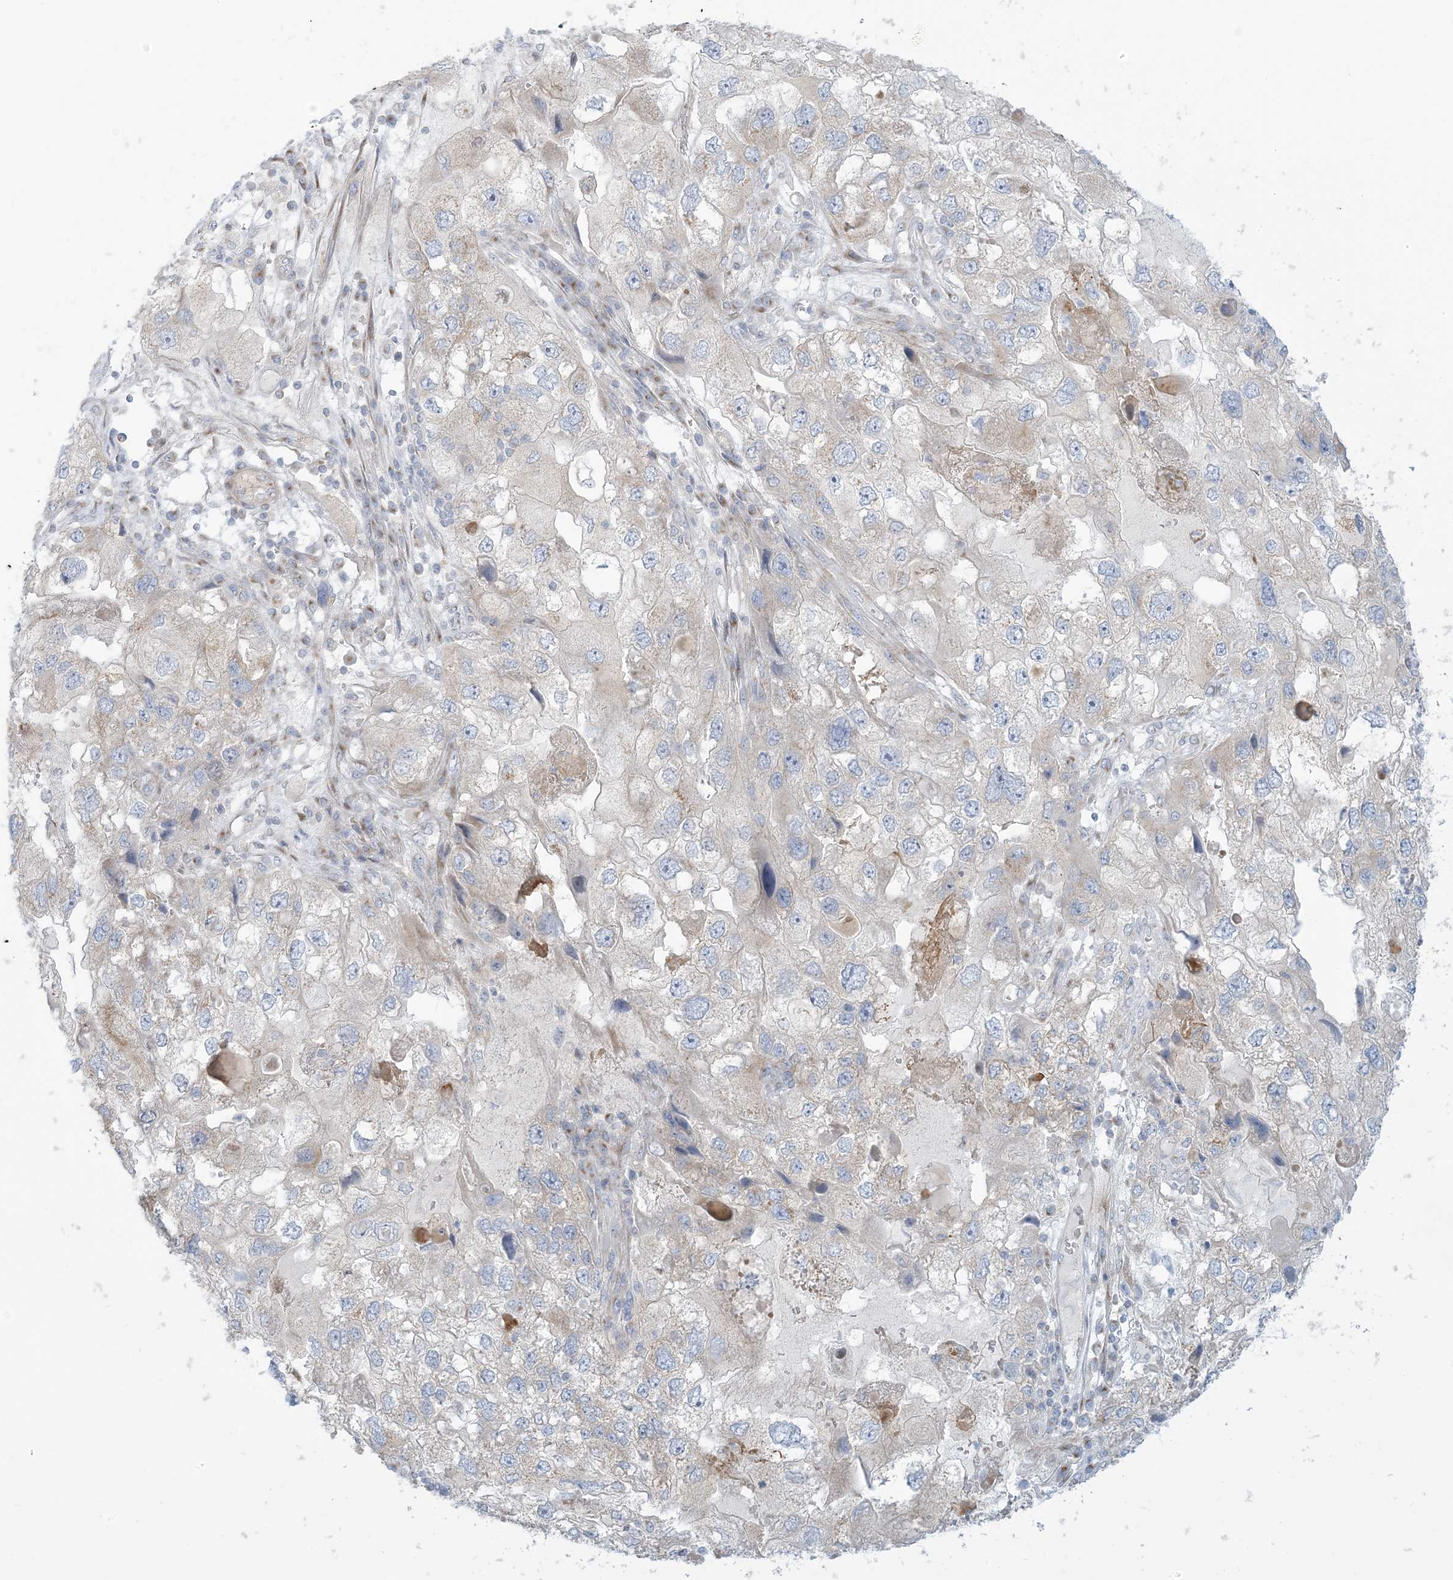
{"staining": {"intensity": "moderate", "quantity": "<25%", "location": "cytoplasmic/membranous"}, "tissue": "endometrial cancer", "cell_type": "Tumor cells", "image_type": "cancer", "snomed": [{"axis": "morphology", "description": "Adenocarcinoma, NOS"}, {"axis": "topography", "description": "Endometrium"}], "caption": "This is a micrograph of IHC staining of endometrial cancer, which shows moderate expression in the cytoplasmic/membranous of tumor cells.", "gene": "AFTPH", "patient": {"sex": "female", "age": 49}}